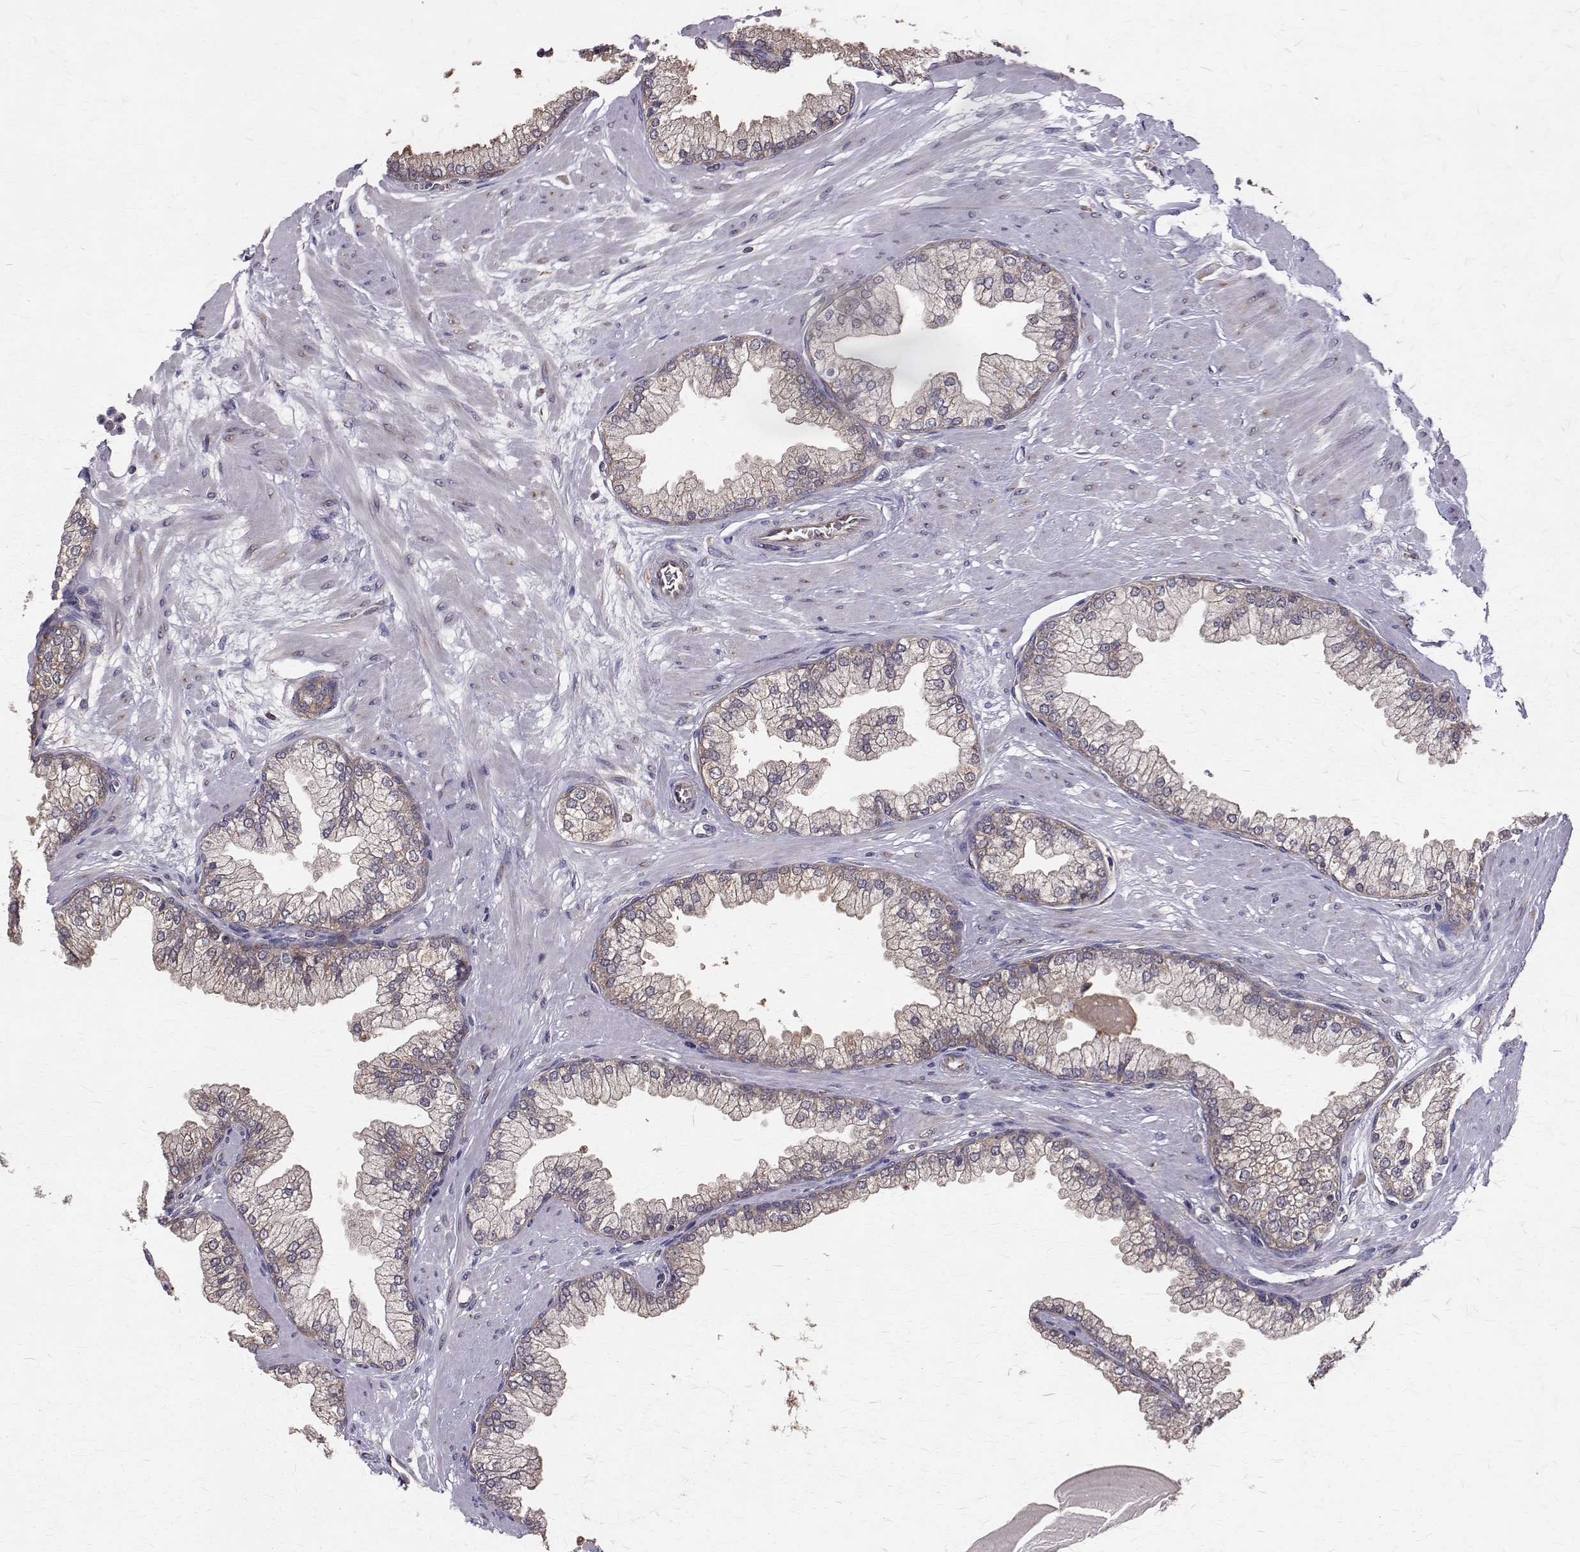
{"staining": {"intensity": "weak", "quantity": ">75%", "location": "cytoplasmic/membranous"}, "tissue": "prostate", "cell_type": "Glandular cells", "image_type": "normal", "snomed": [{"axis": "morphology", "description": "Normal tissue, NOS"}, {"axis": "topography", "description": "Prostate"}, {"axis": "topography", "description": "Peripheral nerve tissue"}], "caption": "Glandular cells display low levels of weak cytoplasmic/membranous positivity in about >75% of cells in normal human prostate. The protein is stained brown, and the nuclei are stained in blue (DAB (3,3'-diaminobenzidine) IHC with brightfield microscopy, high magnification).", "gene": "FARSB", "patient": {"sex": "male", "age": 61}}